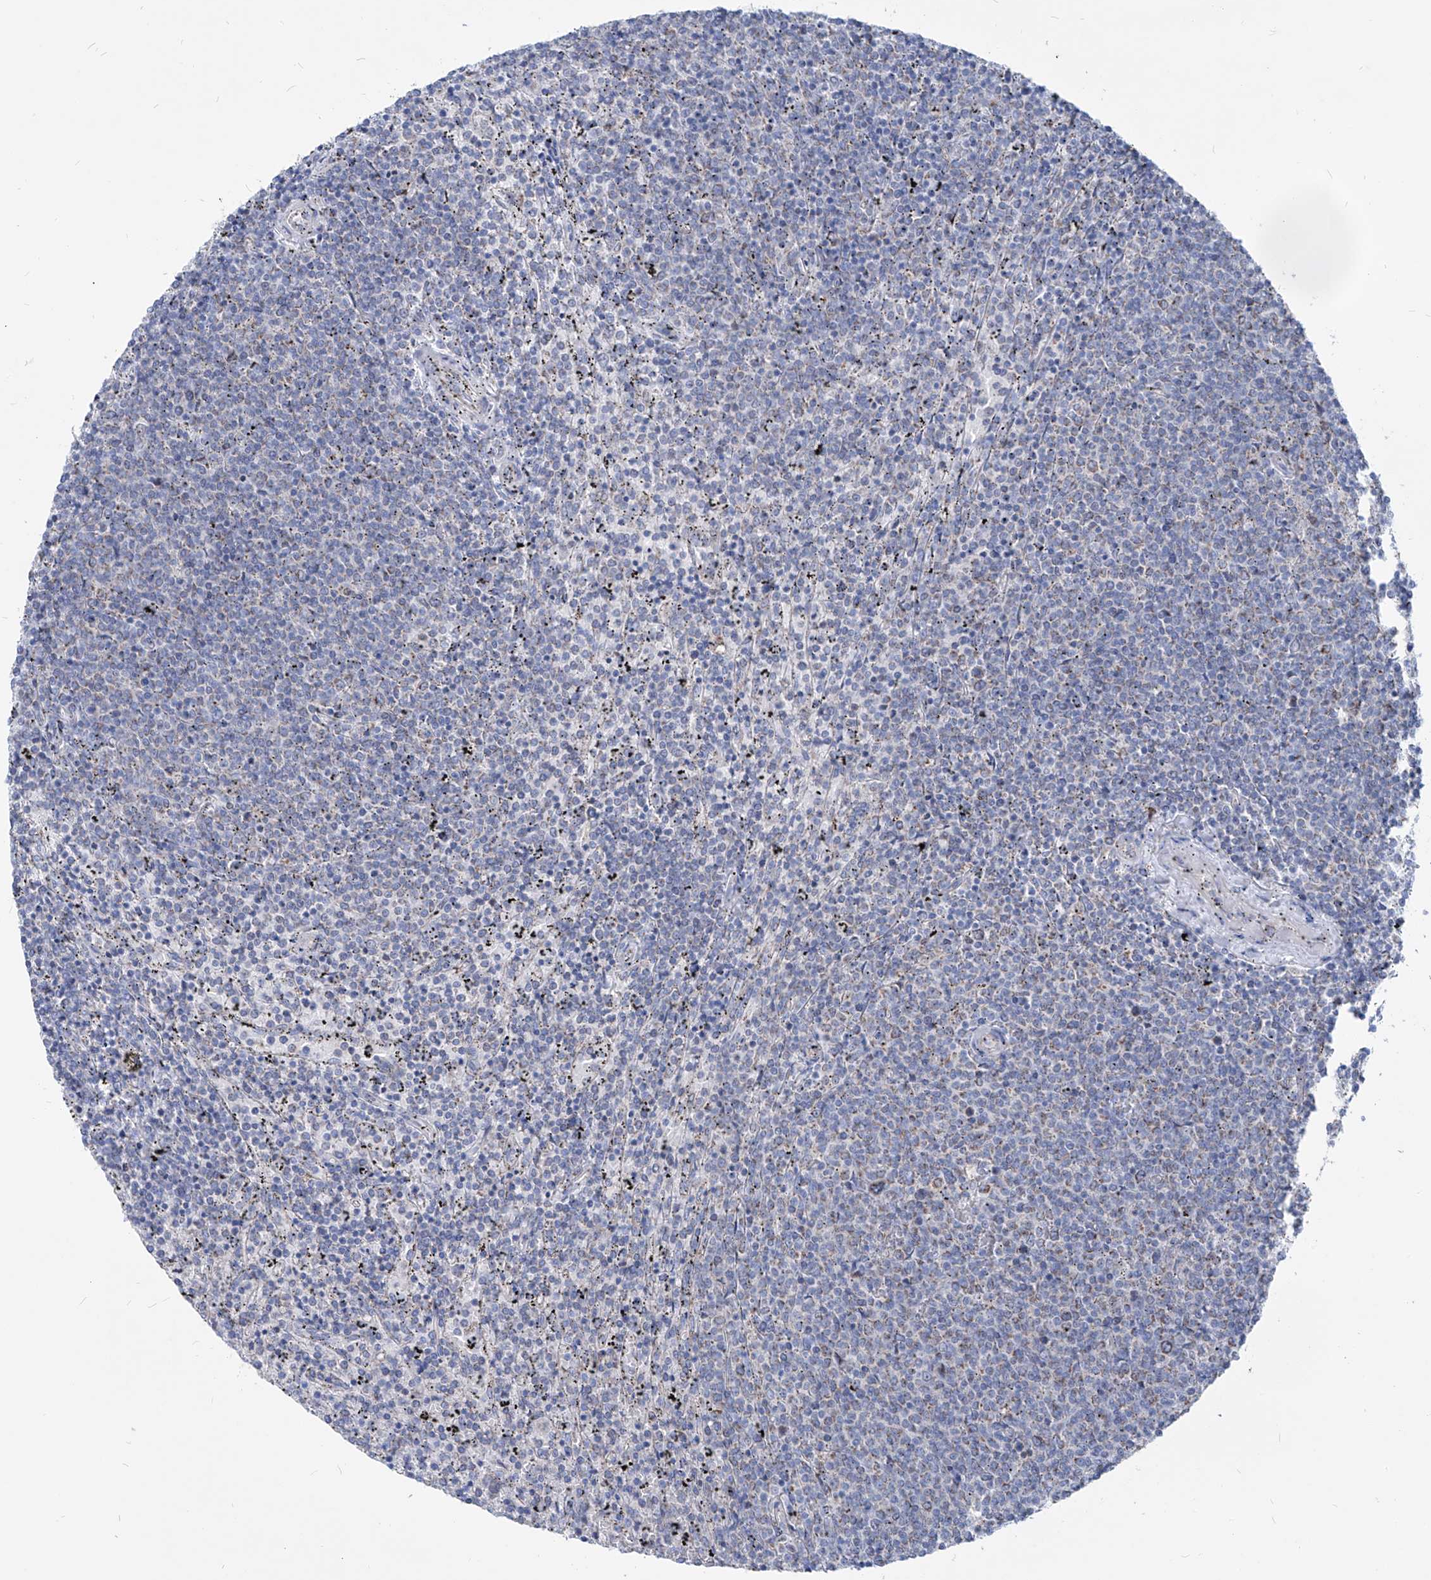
{"staining": {"intensity": "negative", "quantity": "none", "location": "none"}, "tissue": "lymphoma", "cell_type": "Tumor cells", "image_type": "cancer", "snomed": [{"axis": "morphology", "description": "Malignant lymphoma, non-Hodgkin's type, Low grade"}, {"axis": "topography", "description": "Spleen"}], "caption": "IHC micrograph of human lymphoma stained for a protein (brown), which shows no staining in tumor cells.", "gene": "AGPS", "patient": {"sex": "female", "age": 50}}